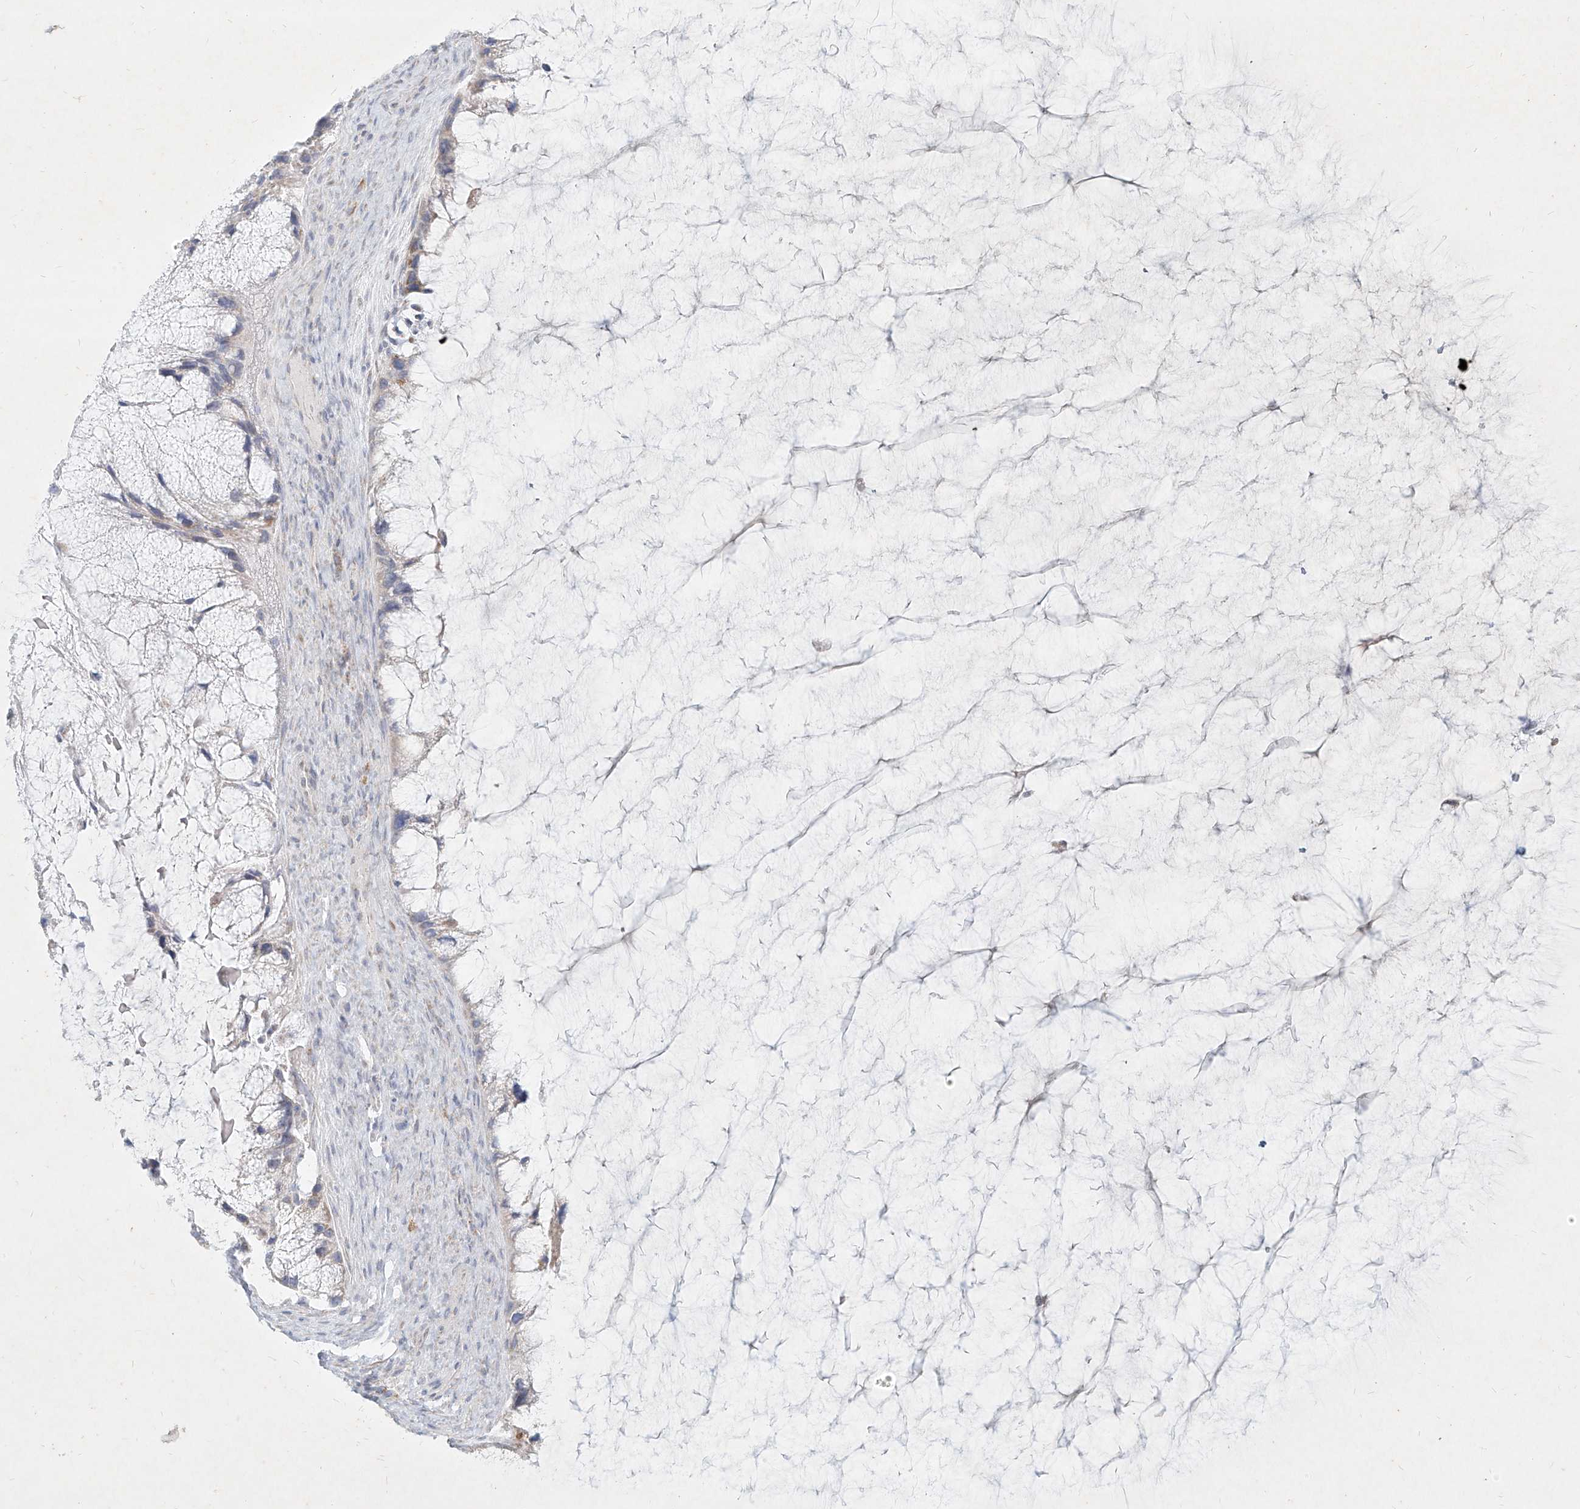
{"staining": {"intensity": "moderate", "quantity": "<25%", "location": "cytoplasmic/membranous"}, "tissue": "ovarian cancer", "cell_type": "Tumor cells", "image_type": "cancer", "snomed": [{"axis": "morphology", "description": "Cystadenocarcinoma, mucinous, NOS"}, {"axis": "topography", "description": "Ovary"}], "caption": "Immunohistochemistry photomicrograph of neoplastic tissue: human mucinous cystadenocarcinoma (ovarian) stained using immunohistochemistry (IHC) reveals low levels of moderate protein expression localized specifically in the cytoplasmic/membranous of tumor cells, appearing as a cytoplasmic/membranous brown color.", "gene": "MTX2", "patient": {"sex": "female", "age": 37}}